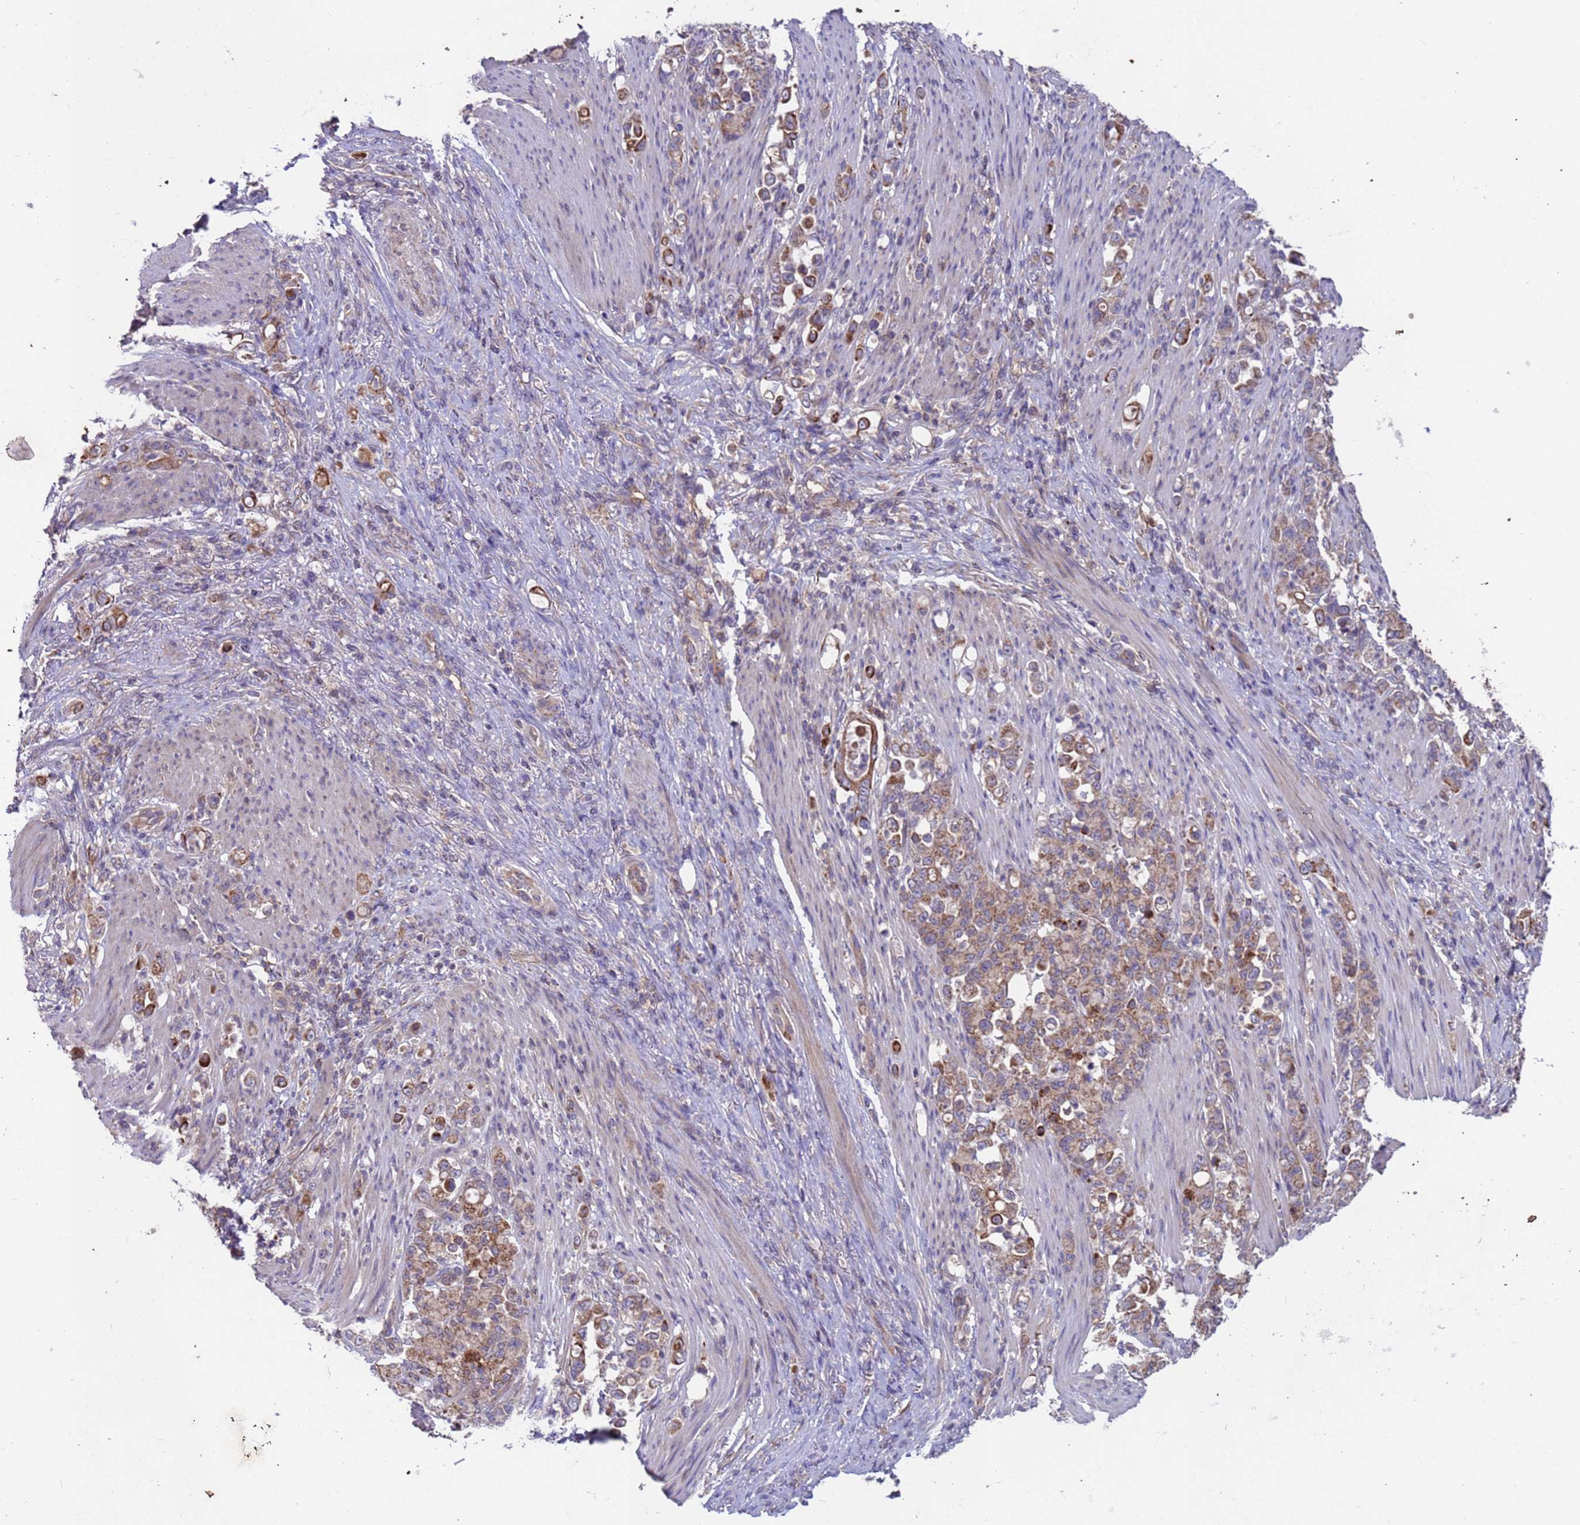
{"staining": {"intensity": "moderate", "quantity": ">75%", "location": "cytoplasmic/membranous"}, "tissue": "stomach cancer", "cell_type": "Tumor cells", "image_type": "cancer", "snomed": [{"axis": "morphology", "description": "Normal tissue, NOS"}, {"axis": "morphology", "description": "Adenocarcinoma, NOS"}, {"axis": "topography", "description": "Stomach"}], "caption": "This is a histology image of IHC staining of stomach cancer, which shows moderate expression in the cytoplasmic/membranous of tumor cells.", "gene": "ACAD8", "patient": {"sex": "female", "age": 79}}